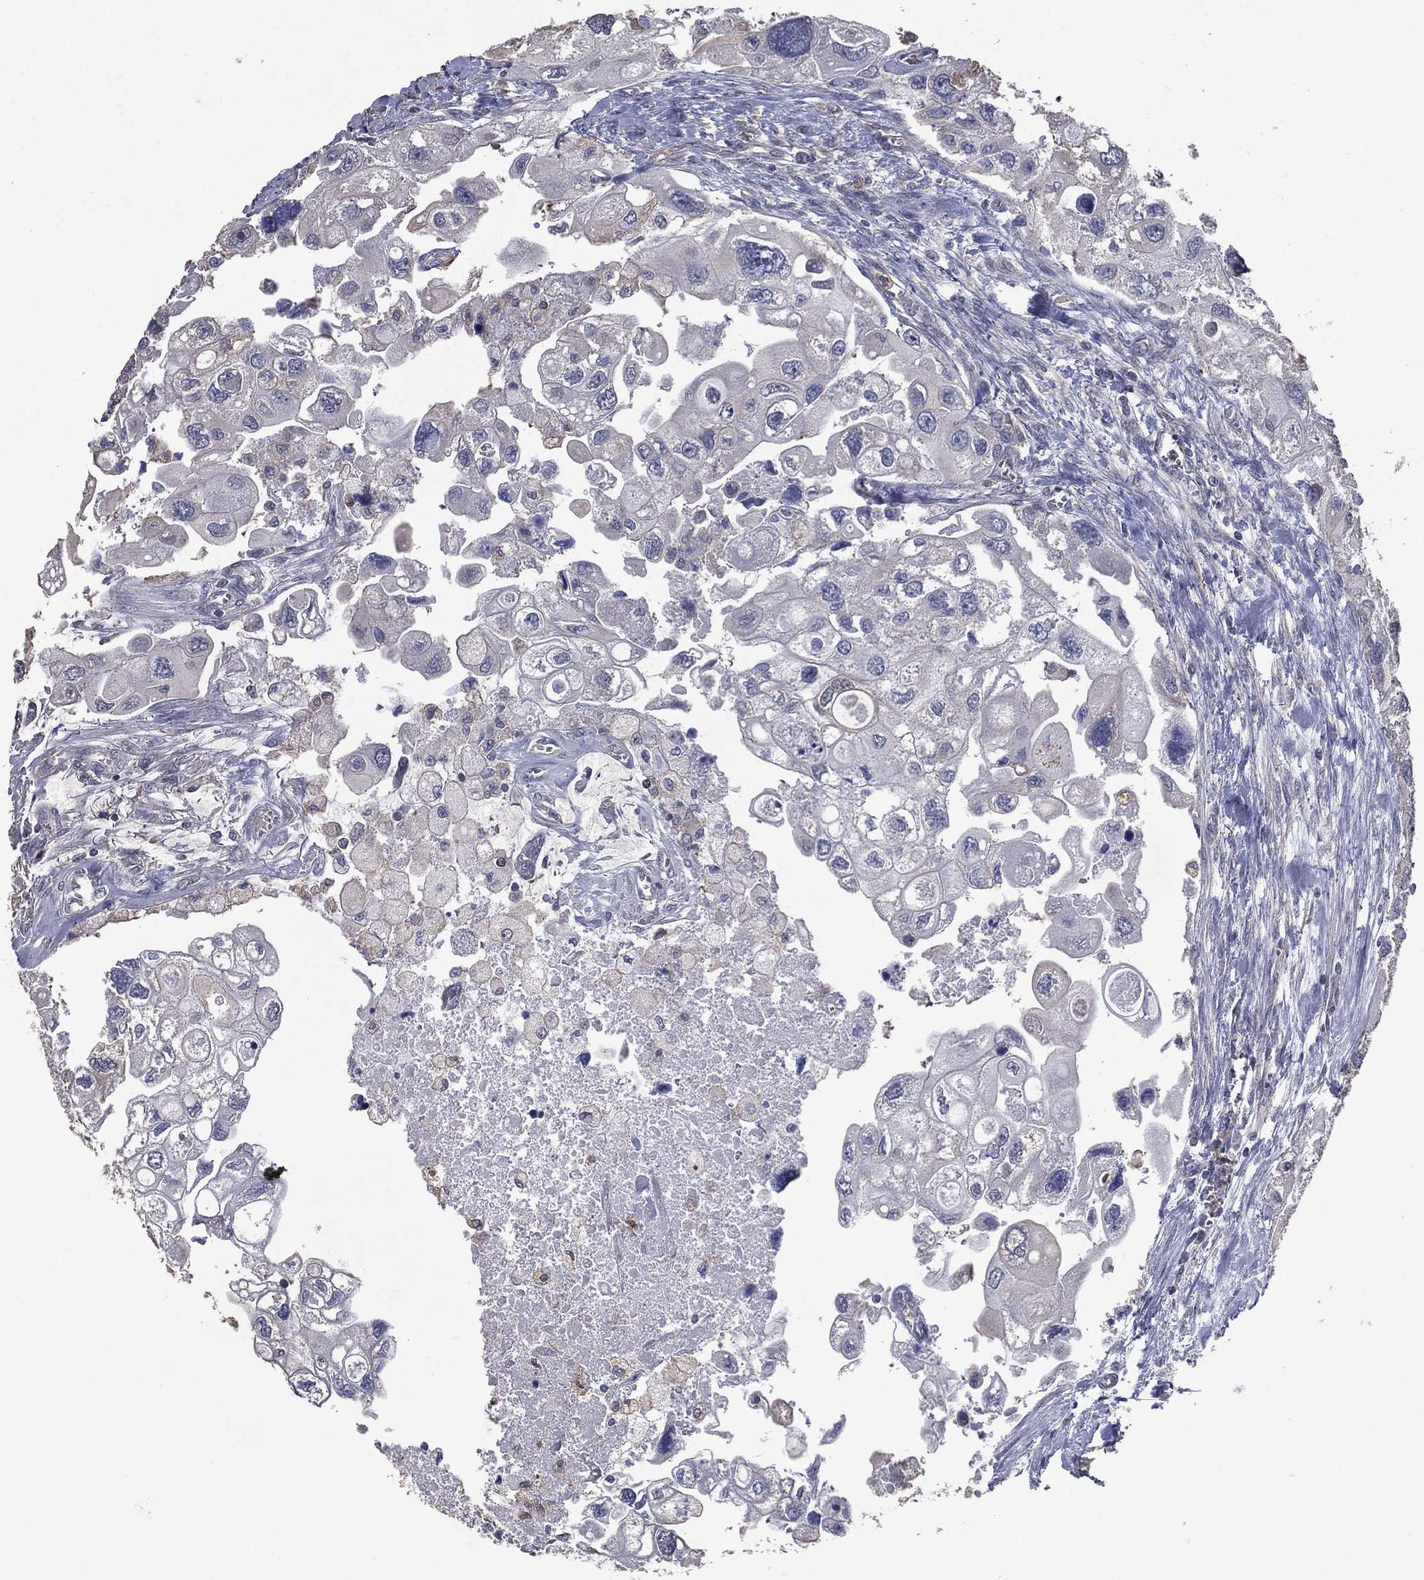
{"staining": {"intensity": "negative", "quantity": "none", "location": "none"}, "tissue": "urothelial cancer", "cell_type": "Tumor cells", "image_type": "cancer", "snomed": [{"axis": "morphology", "description": "Urothelial carcinoma, High grade"}, {"axis": "topography", "description": "Urinary bladder"}], "caption": "Photomicrograph shows no significant protein staining in tumor cells of high-grade urothelial carcinoma.", "gene": "SERPINB2", "patient": {"sex": "male", "age": 59}}